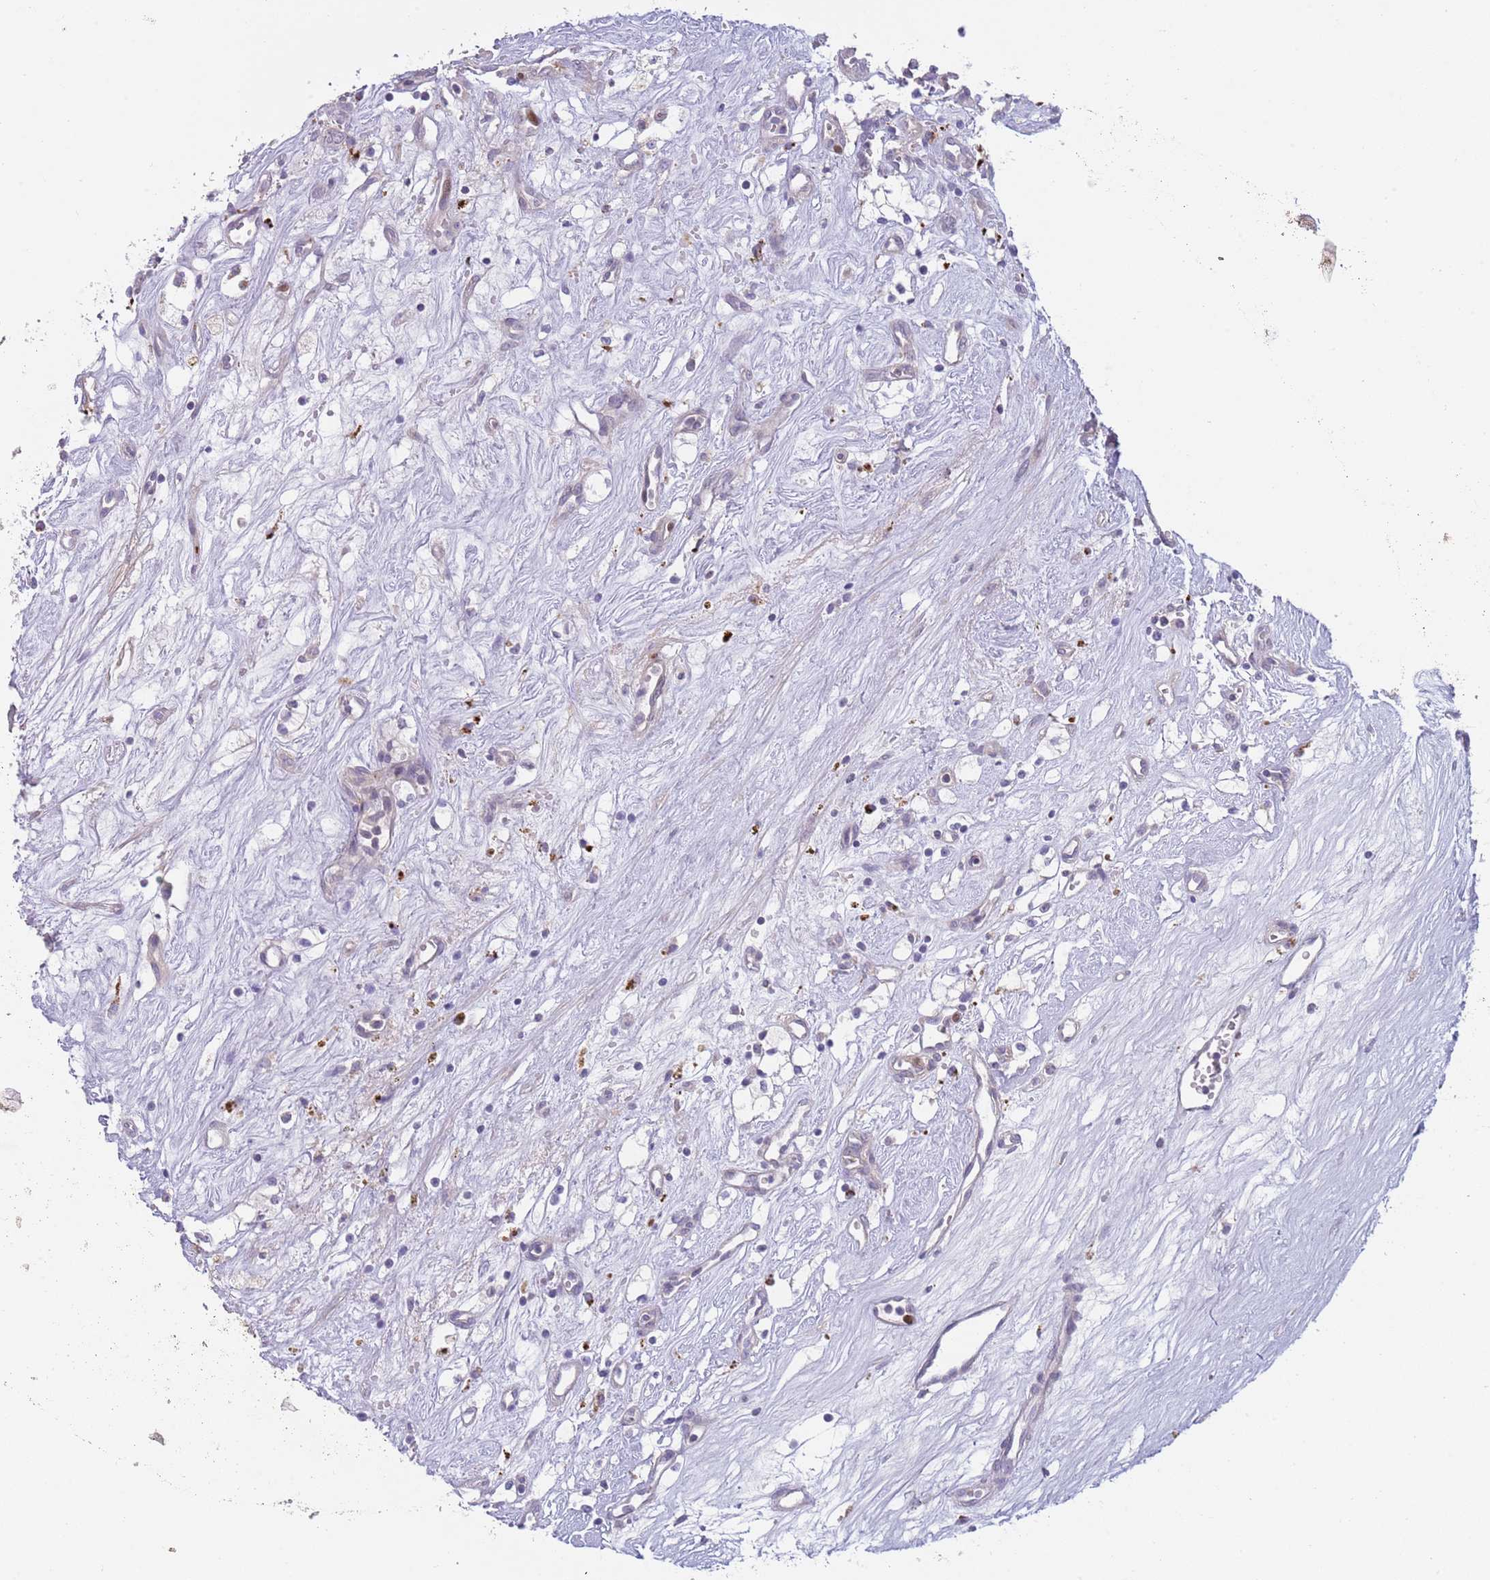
{"staining": {"intensity": "negative", "quantity": "none", "location": "none"}, "tissue": "renal cancer", "cell_type": "Tumor cells", "image_type": "cancer", "snomed": [{"axis": "morphology", "description": "Adenocarcinoma, NOS"}, {"axis": "topography", "description": "Kidney"}], "caption": "Tumor cells show no significant expression in adenocarcinoma (renal). Nuclei are stained in blue.", "gene": "PIMREG", "patient": {"sex": "male", "age": 59}}